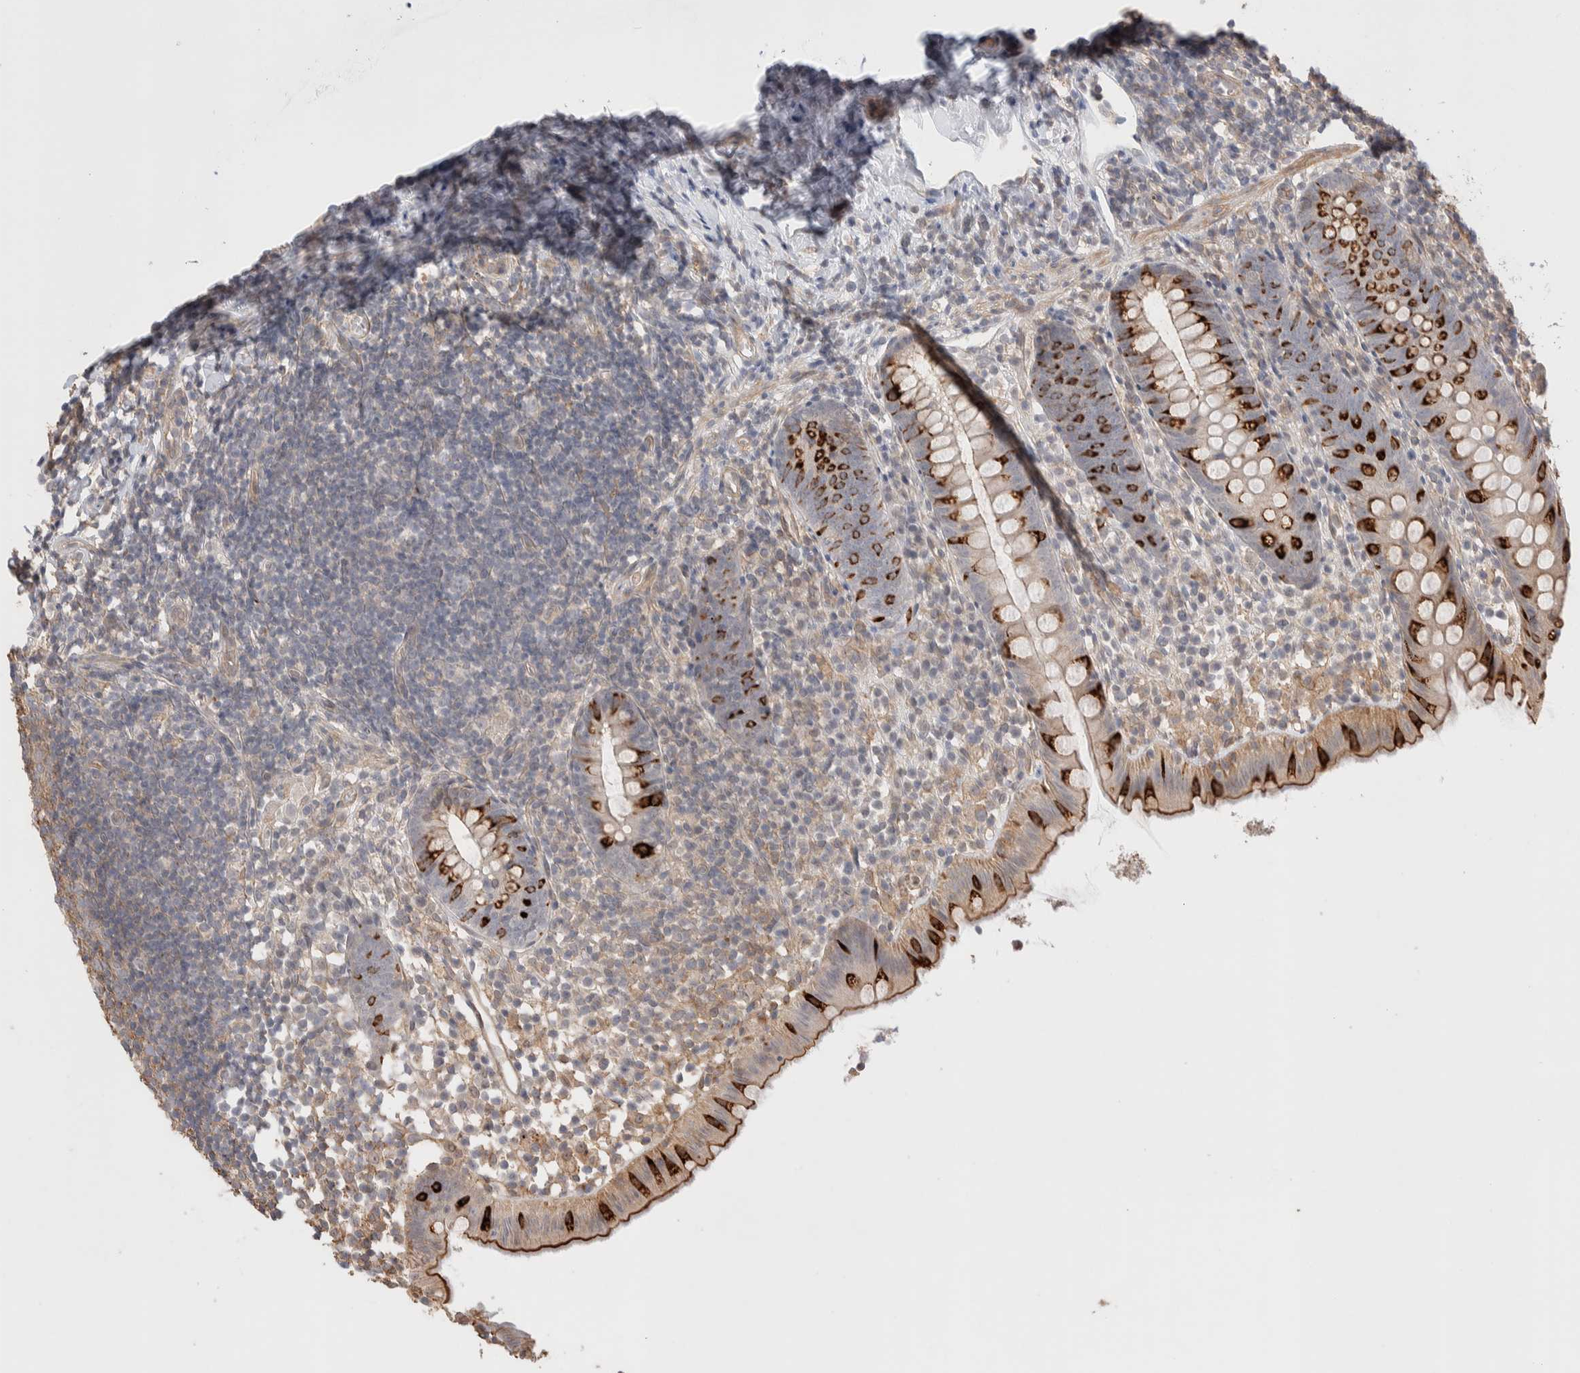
{"staining": {"intensity": "strong", "quantity": "25%-75%", "location": "cytoplasmic/membranous"}, "tissue": "appendix", "cell_type": "Glandular cells", "image_type": "normal", "snomed": [{"axis": "morphology", "description": "Normal tissue, NOS"}, {"axis": "topography", "description": "Appendix"}], "caption": "Appendix stained with DAB IHC reveals high levels of strong cytoplasmic/membranous expression in about 25%-75% of glandular cells. Nuclei are stained in blue.", "gene": "ZNF704", "patient": {"sex": "female", "age": 20}}